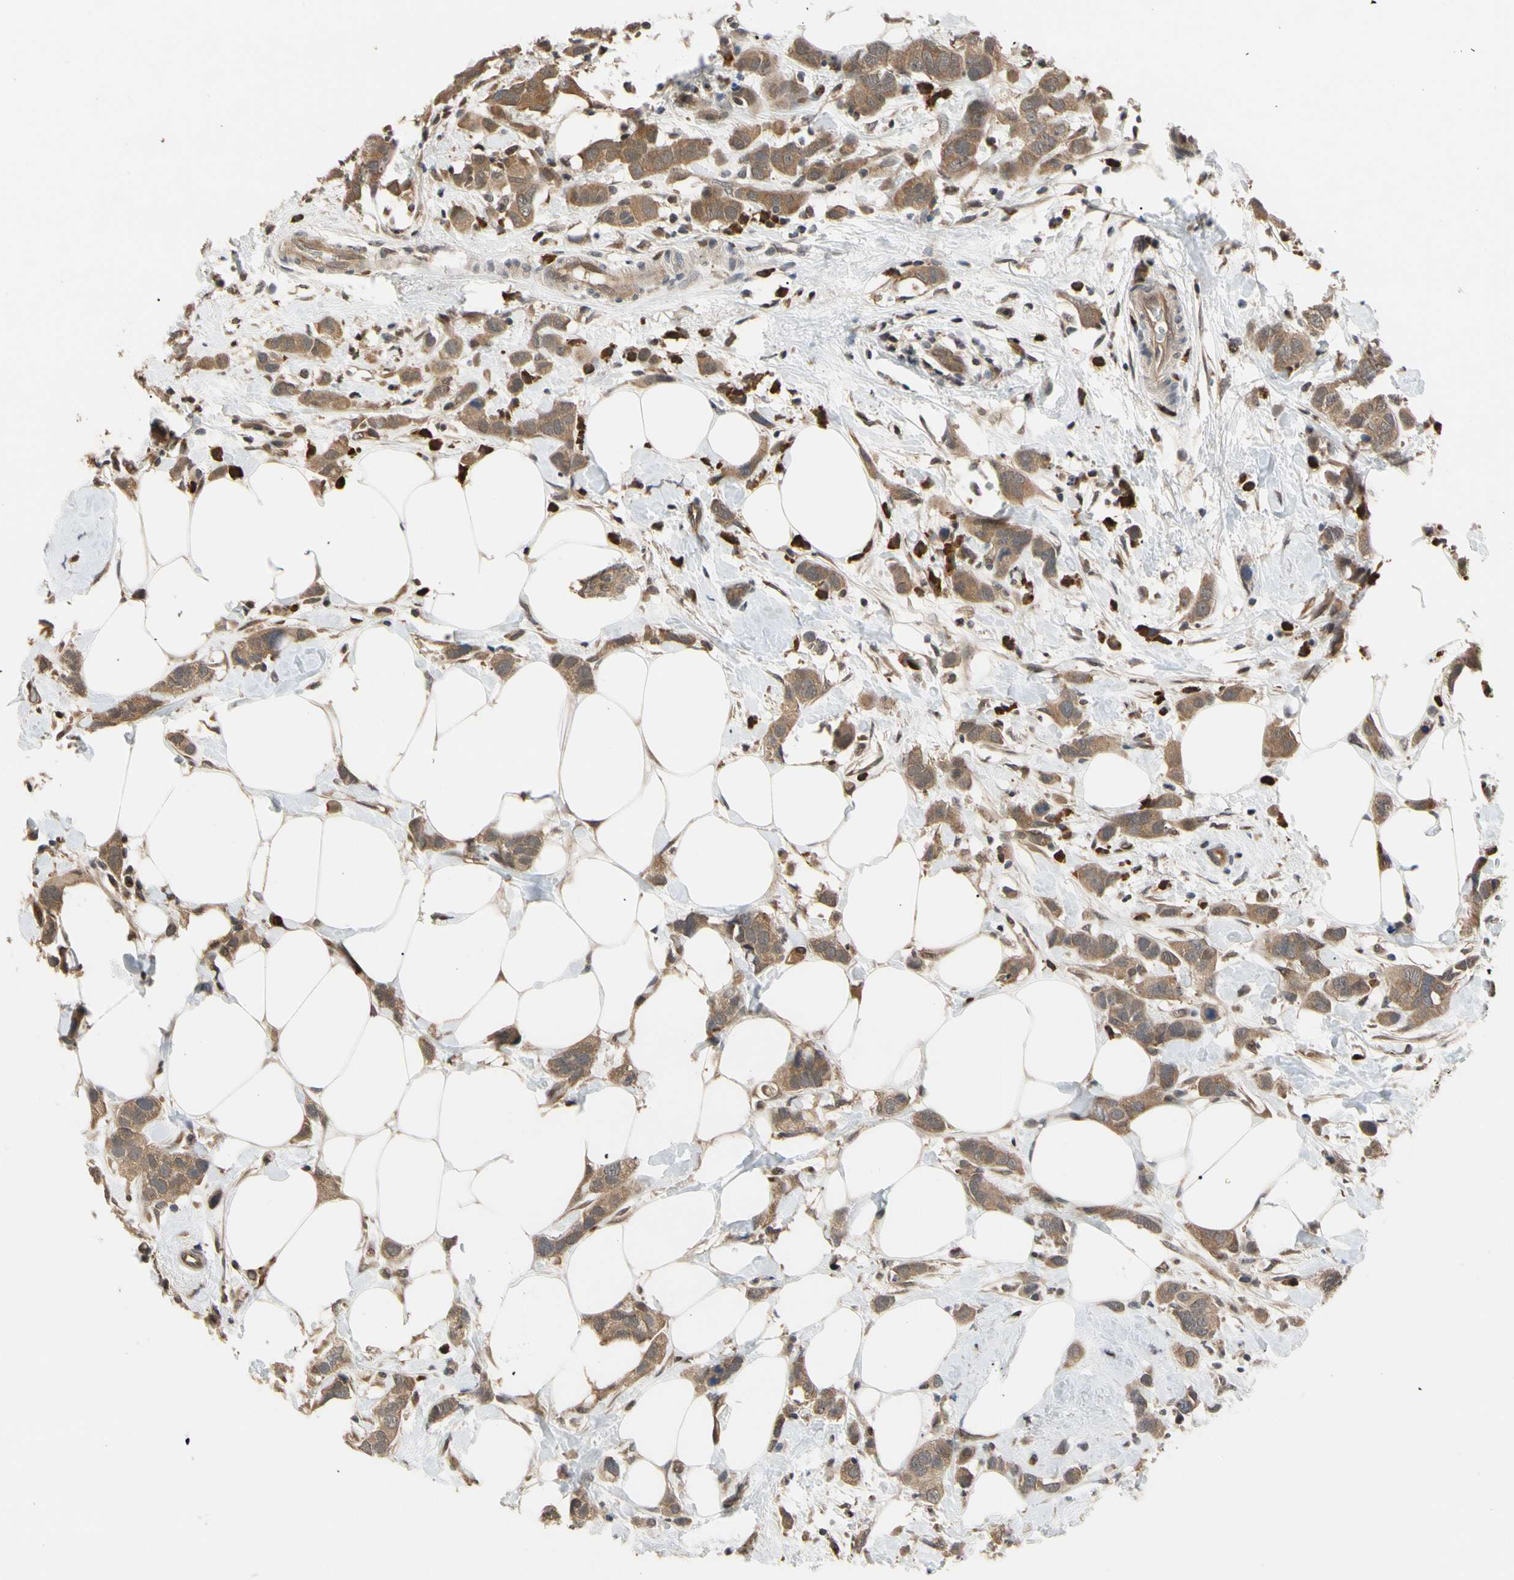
{"staining": {"intensity": "moderate", "quantity": ">75%", "location": "cytoplasmic/membranous"}, "tissue": "breast cancer", "cell_type": "Tumor cells", "image_type": "cancer", "snomed": [{"axis": "morphology", "description": "Normal tissue, NOS"}, {"axis": "morphology", "description": "Duct carcinoma"}, {"axis": "topography", "description": "Breast"}], "caption": "Protein staining reveals moderate cytoplasmic/membranous expression in about >75% of tumor cells in breast cancer. The staining is performed using DAB brown chromogen to label protein expression. The nuclei are counter-stained blue using hematoxylin.", "gene": "CYTIP", "patient": {"sex": "female", "age": 50}}